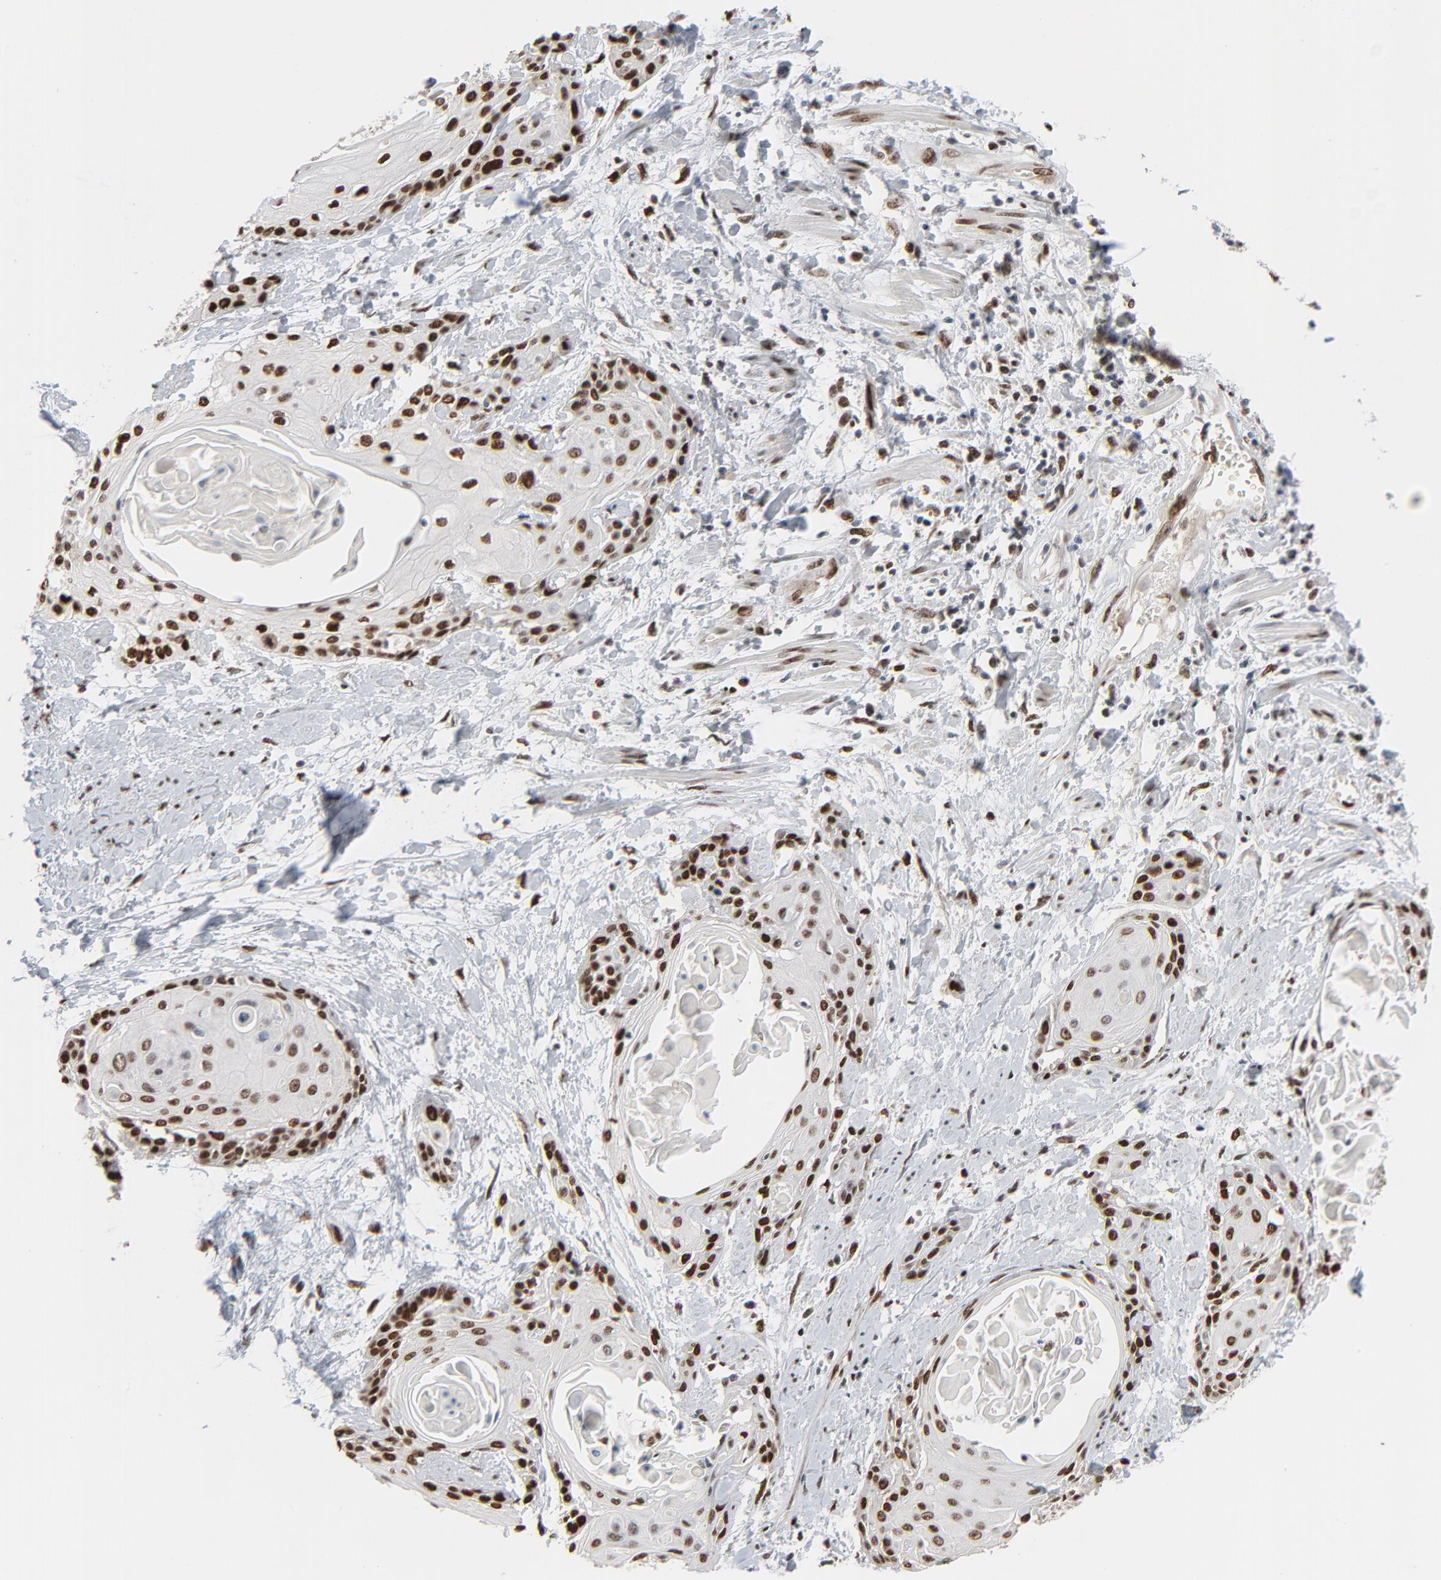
{"staining": {"intensity": "strong", "quantity": ">75%", "location": "nuclear"}, "tissue": "cervical cancer", "cell_type": "Tumor cells", "image_type": "cancer", "snomed": [{"axis": "morphology", "description": "Squamous cell carcinoma, NOS"}, {"axis": "topography", "description": "Cervix"}], "caption": "Tumor cells display high levels of strong nuclear staining in about >75% of cells in human cervical cancer (squamous cell carcinoma).", "gene": "CUX1", "patient": {"sex": "female", "age": 57}}